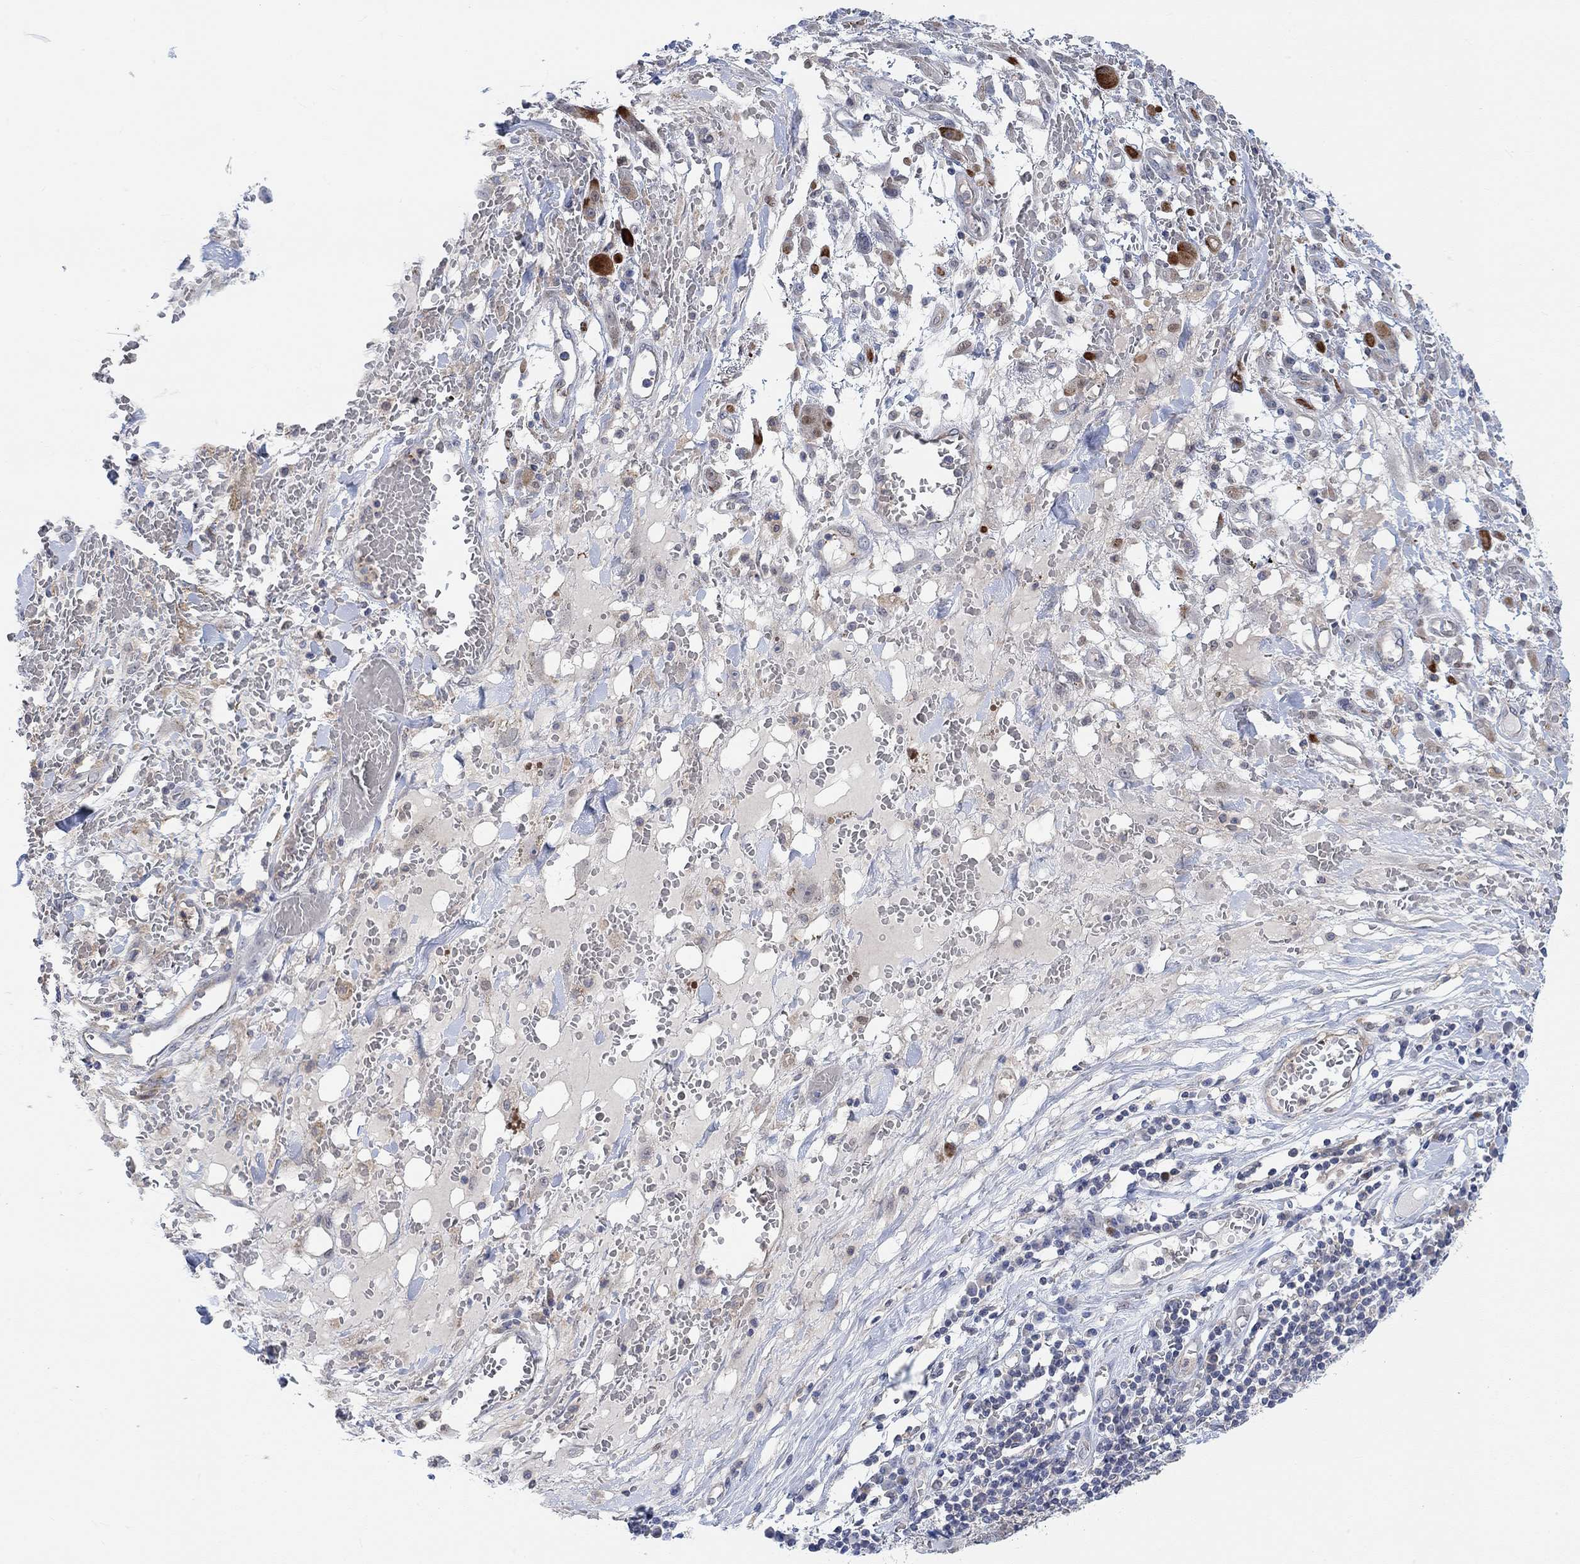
{"staining": {"intensity": "weak", "quantity": "<25%", "location": "cytoplasmic/membranous"}, "tissue": "melanoma", "cell_type": "Tumor cells", "image_type": "cancer", "snomed": [{"axis": "morphology", "description": "Malignant melanoma, NOS"}, {"axis": "topography", "description": "Skin"}], "caption": "IHC of malignant melanoma shows no expression in tumor cells.", "gene": "PMFBP1", "patient": {"sex": "female", "age": 91}}